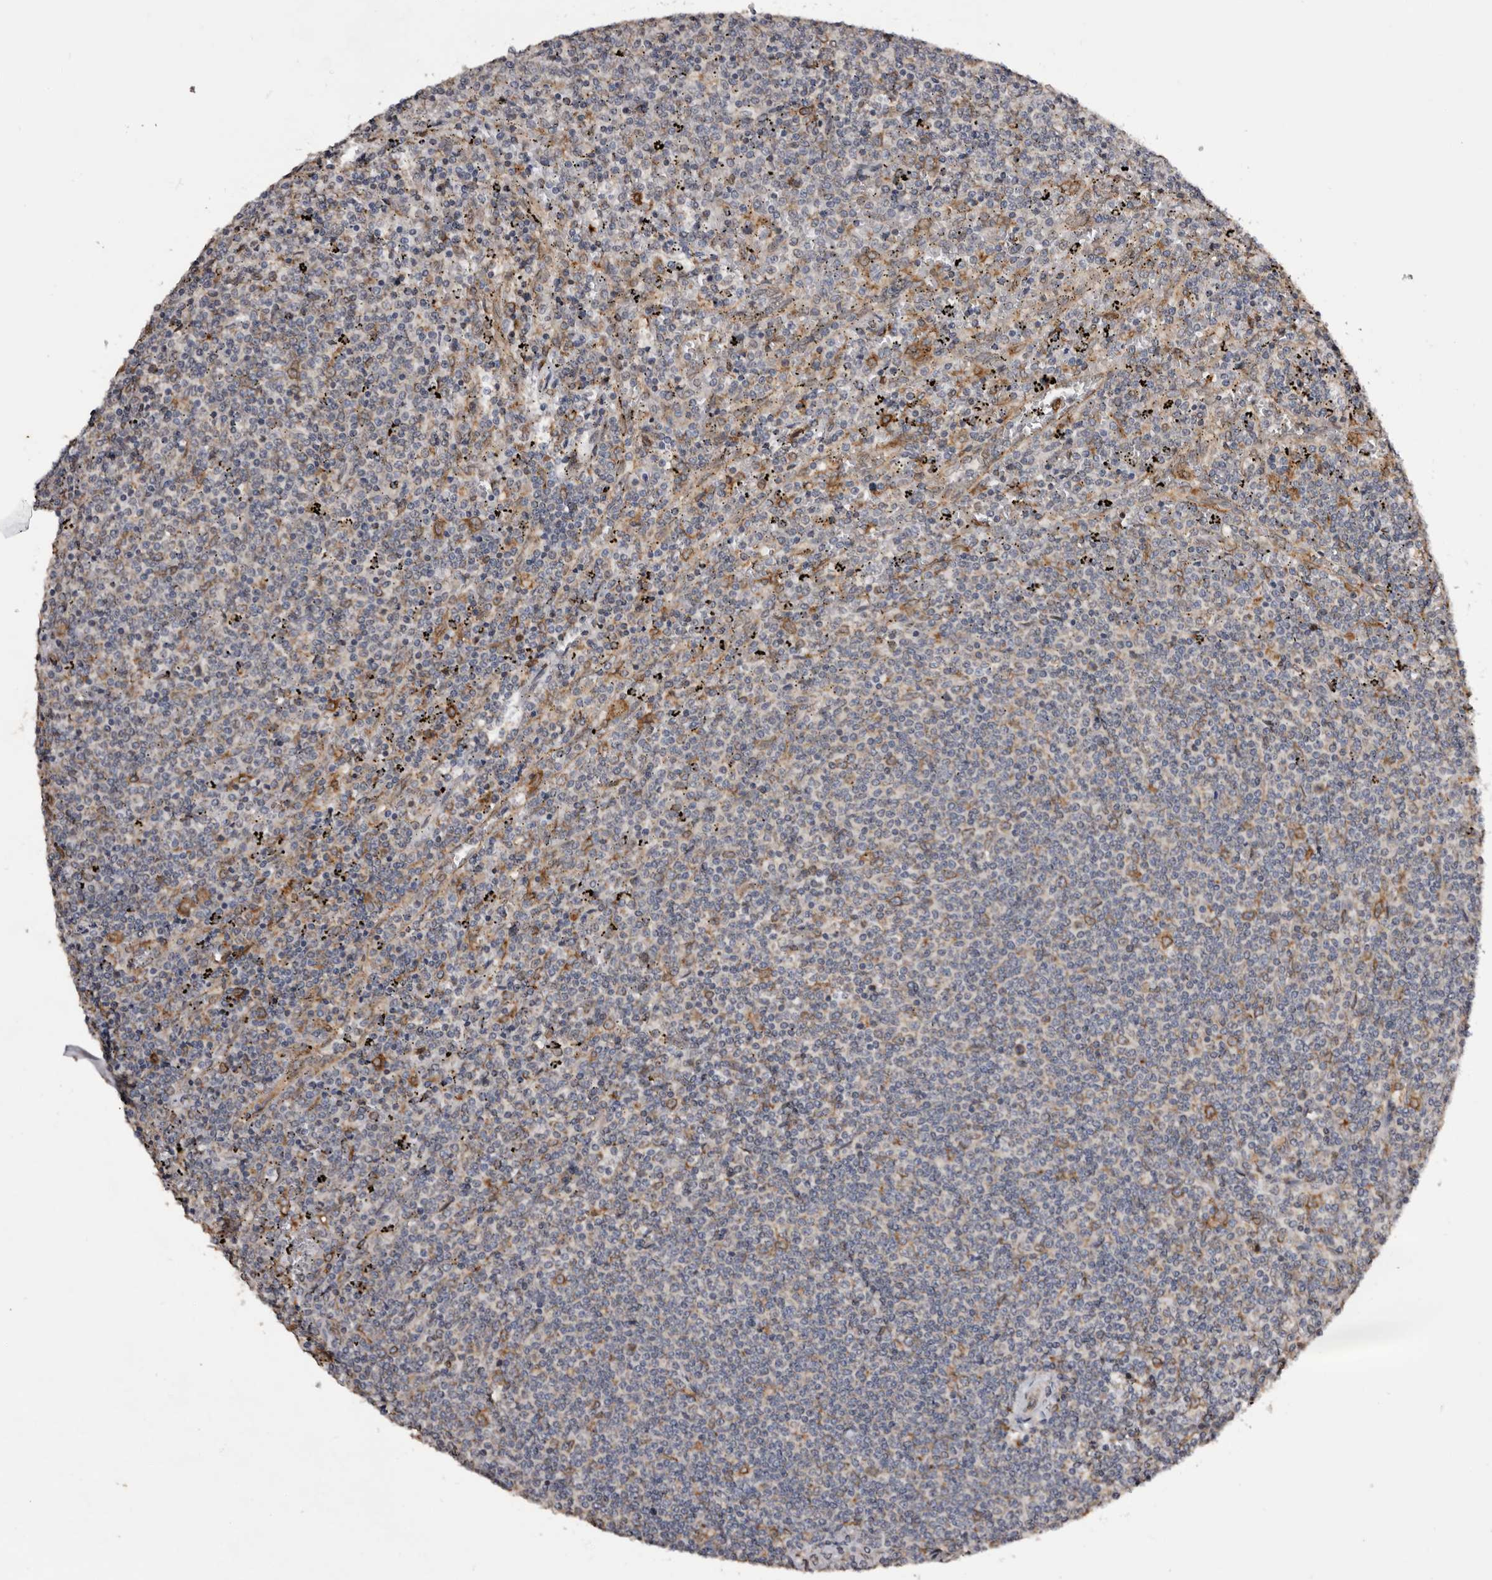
{"staining": {"intensity": "negative", "quantity": "none", "location": "none"}, "tissue": "lymphoma", "cell_type": "Tumor cells", "image_type": "cancer", "snomed": [{"axis": "morphology", "description": "Malignant lymphoma, non-Hodgkin's type, Low grade"}, {"axis": "topography", "description": "Spleen"}], "caption": "DAB immunohistochemical staining of lymphoma displays no significant expression in tumor cells.", "gene": "INKA2", "patient": {"sex": "female", "age": 50}}